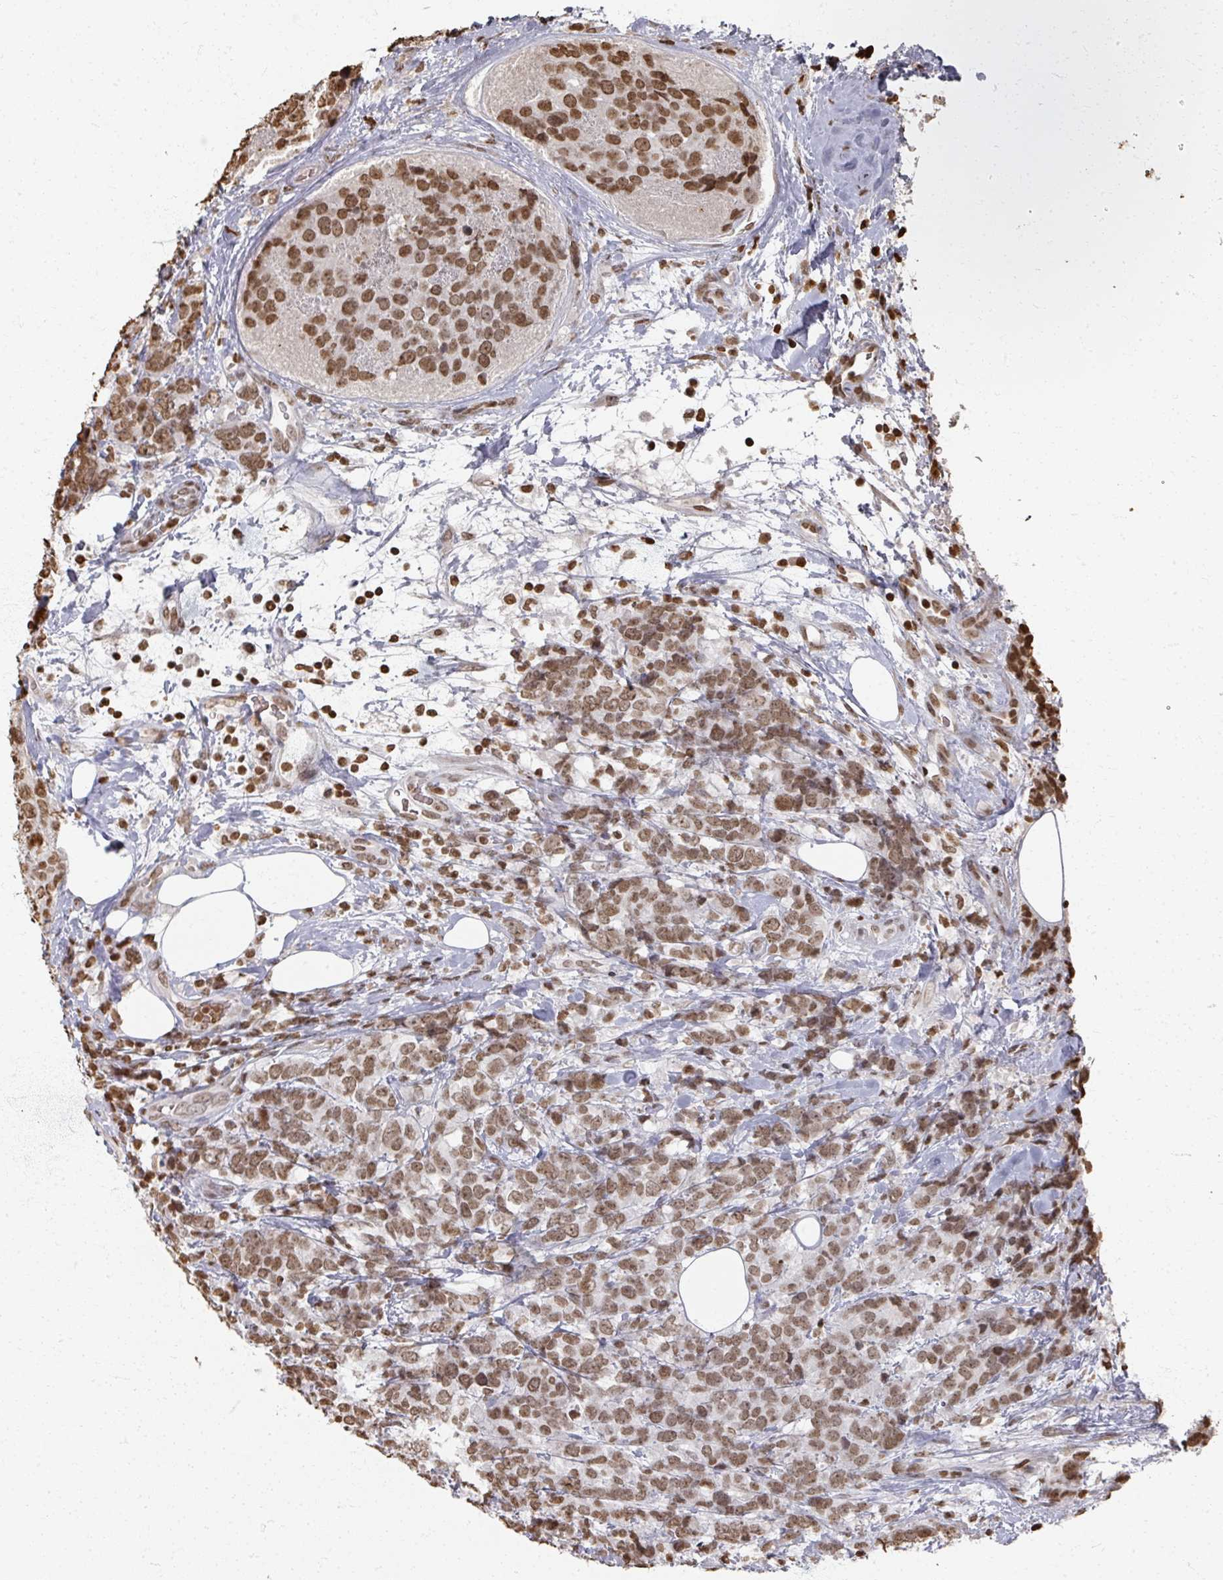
{"staining": {"intensity": "moderate", "quantity": ">75%", "location": "nuclear"}, "tissue": "breast cancer", "cell_type": "Tumor cells", "image_type": "cancer", "snomed": [{"axis": "morphology", "description": "Lobular carcinoma"}, {"axis": "topography", "description": "Breast"}], "caption": "Approximately >75% of tumor cells in breast lobular carcinoma demonstrate moderate nuclear protein positivity as visualized by brown immunohistochemical staining.", "gene": "DCUN1D5", "patient": {"sex": "female", "age": 59}}